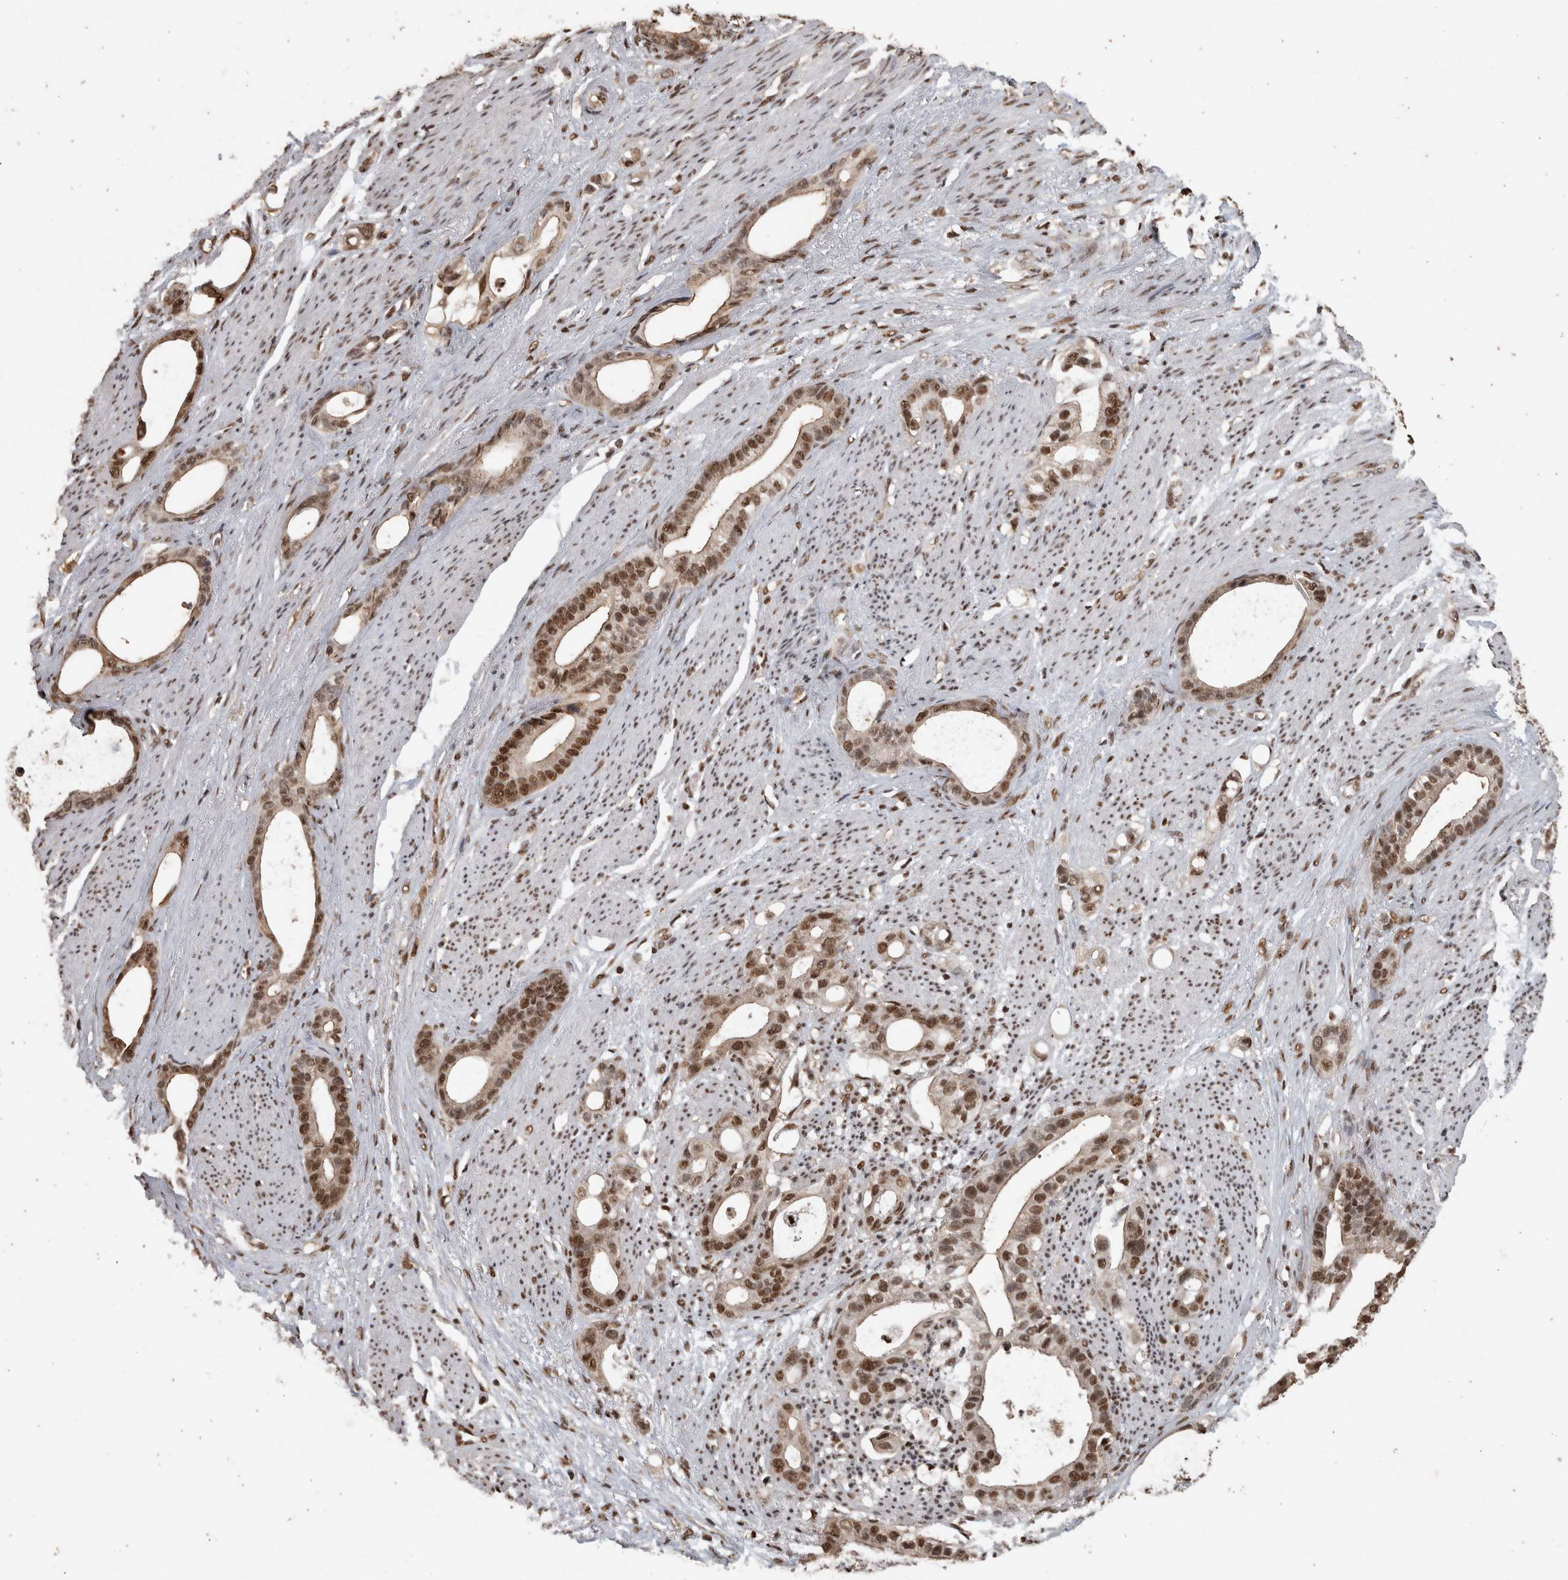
{"staining": {"intensity": "moderate", "quantity": ">75%", "location": "nuclear"}, "tissue": "stomach cancer", "cell_type": "Tumor cells", "image_type": "cancer", "snomed": [{"axis": "morphology", "description": "Adenocarcinoma, NOS"}, {"axis": "topography", "description": "Stomach"}], "caption": "About >75% of tumor cells in human stomach cancer (adenocarcinoma) demonstrate moderate nuclear protein staining as visualized by brown immunohistochemical staining.", "gene": "RAD50", "patient": {"sex": "female", "age": 75}}